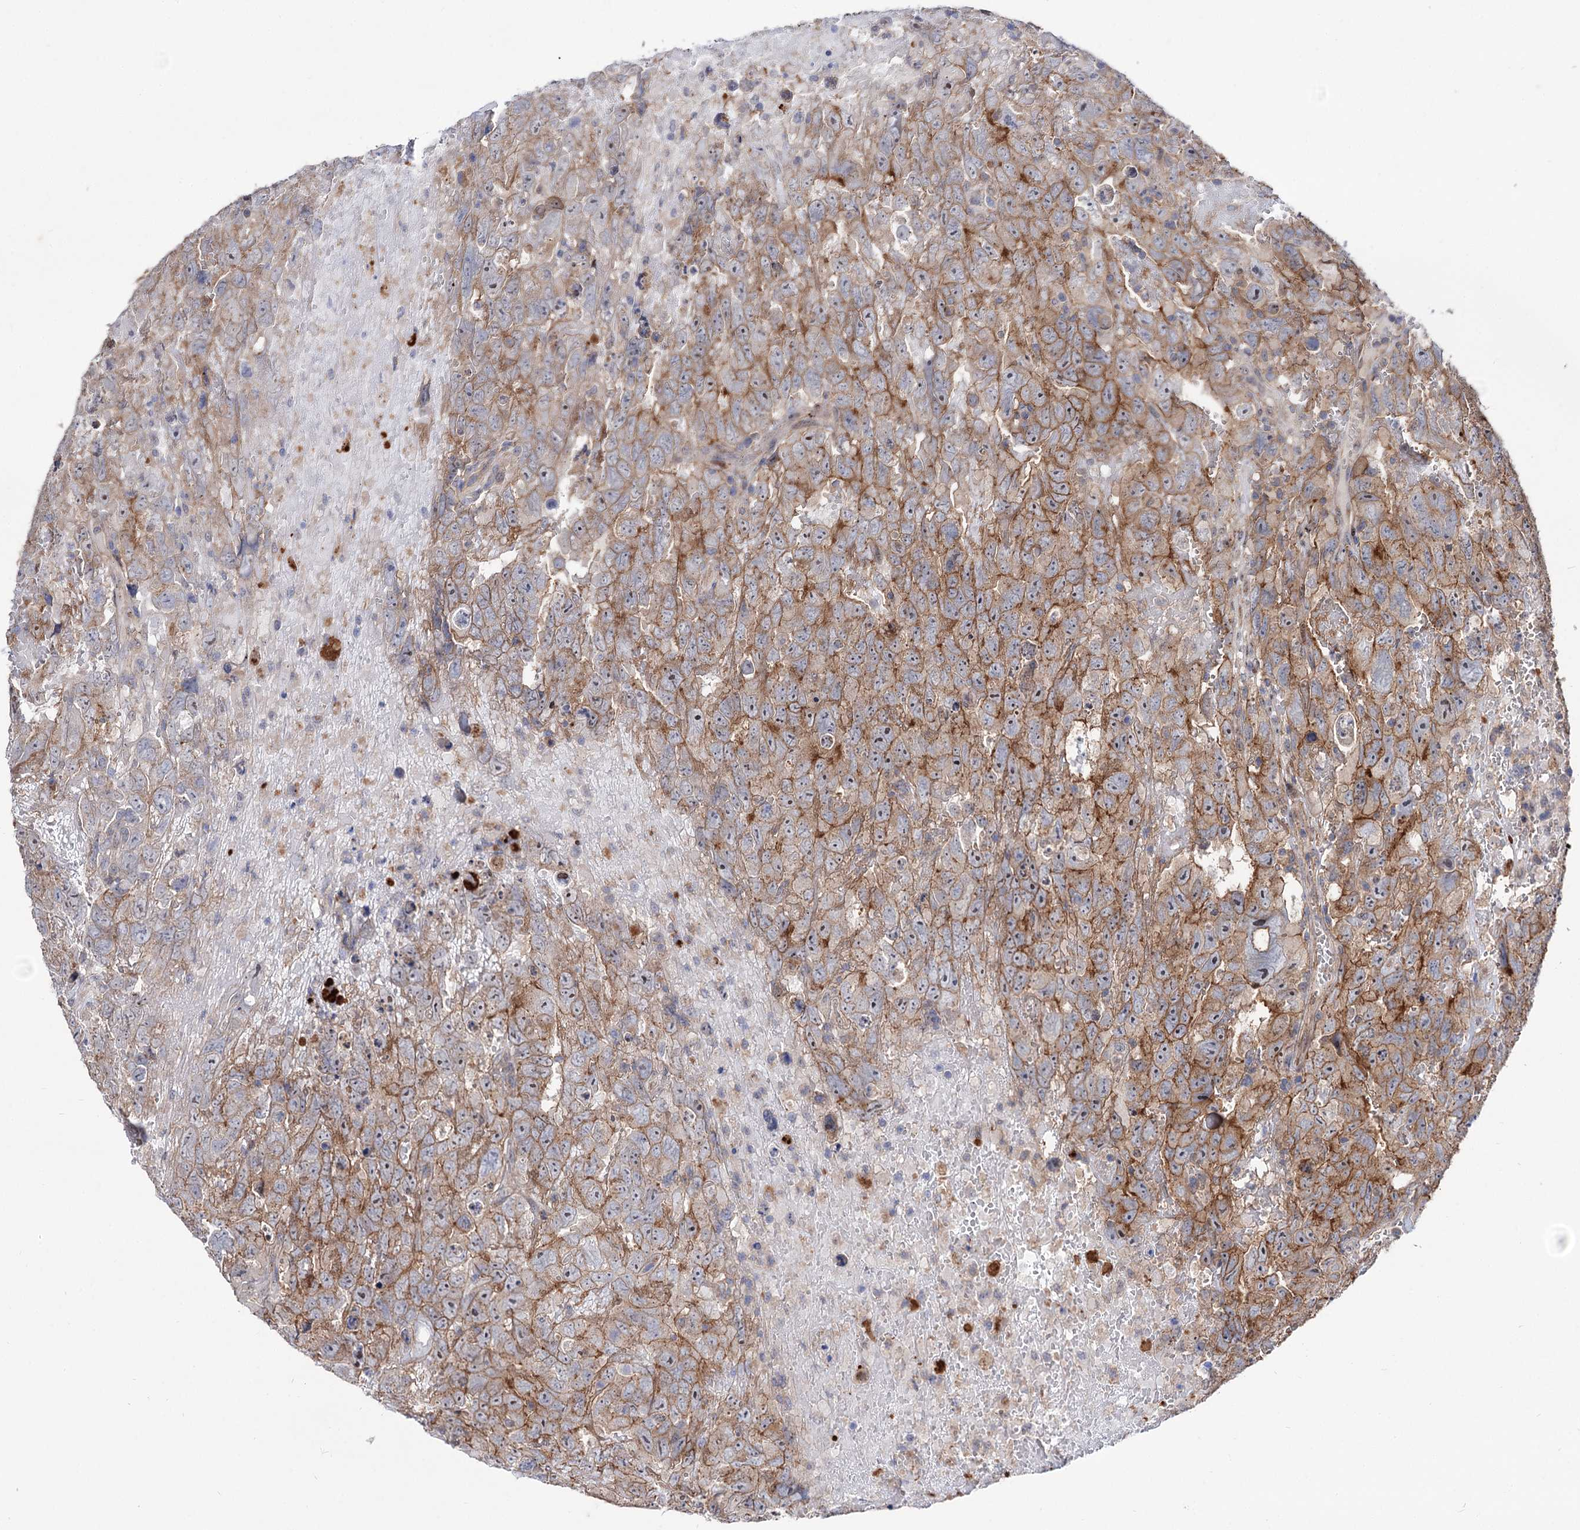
{"staining": {"intensity": "moderate", "quantity": ">75%", "location": "cytoplasmic/membranous"}, "tissue": "testis cancer", "cell_type": "Tumor cells", "image_type": "cancer", "snomed": [{"axis": "morphology", "description": "Carcinoma, Embryonal, NOS"}, {"axis": "topography", "description": "Testis"}], "caption": "IHC micrograph of testis cancer (embryonal carcinoma) stained for a protein (brown), which shows medium levels of moderate cytoplasmic/membranous expression in about >75% of tumor cells.", "gene": "SEC24A", "patient": {"sex": "male", "age": 45}}